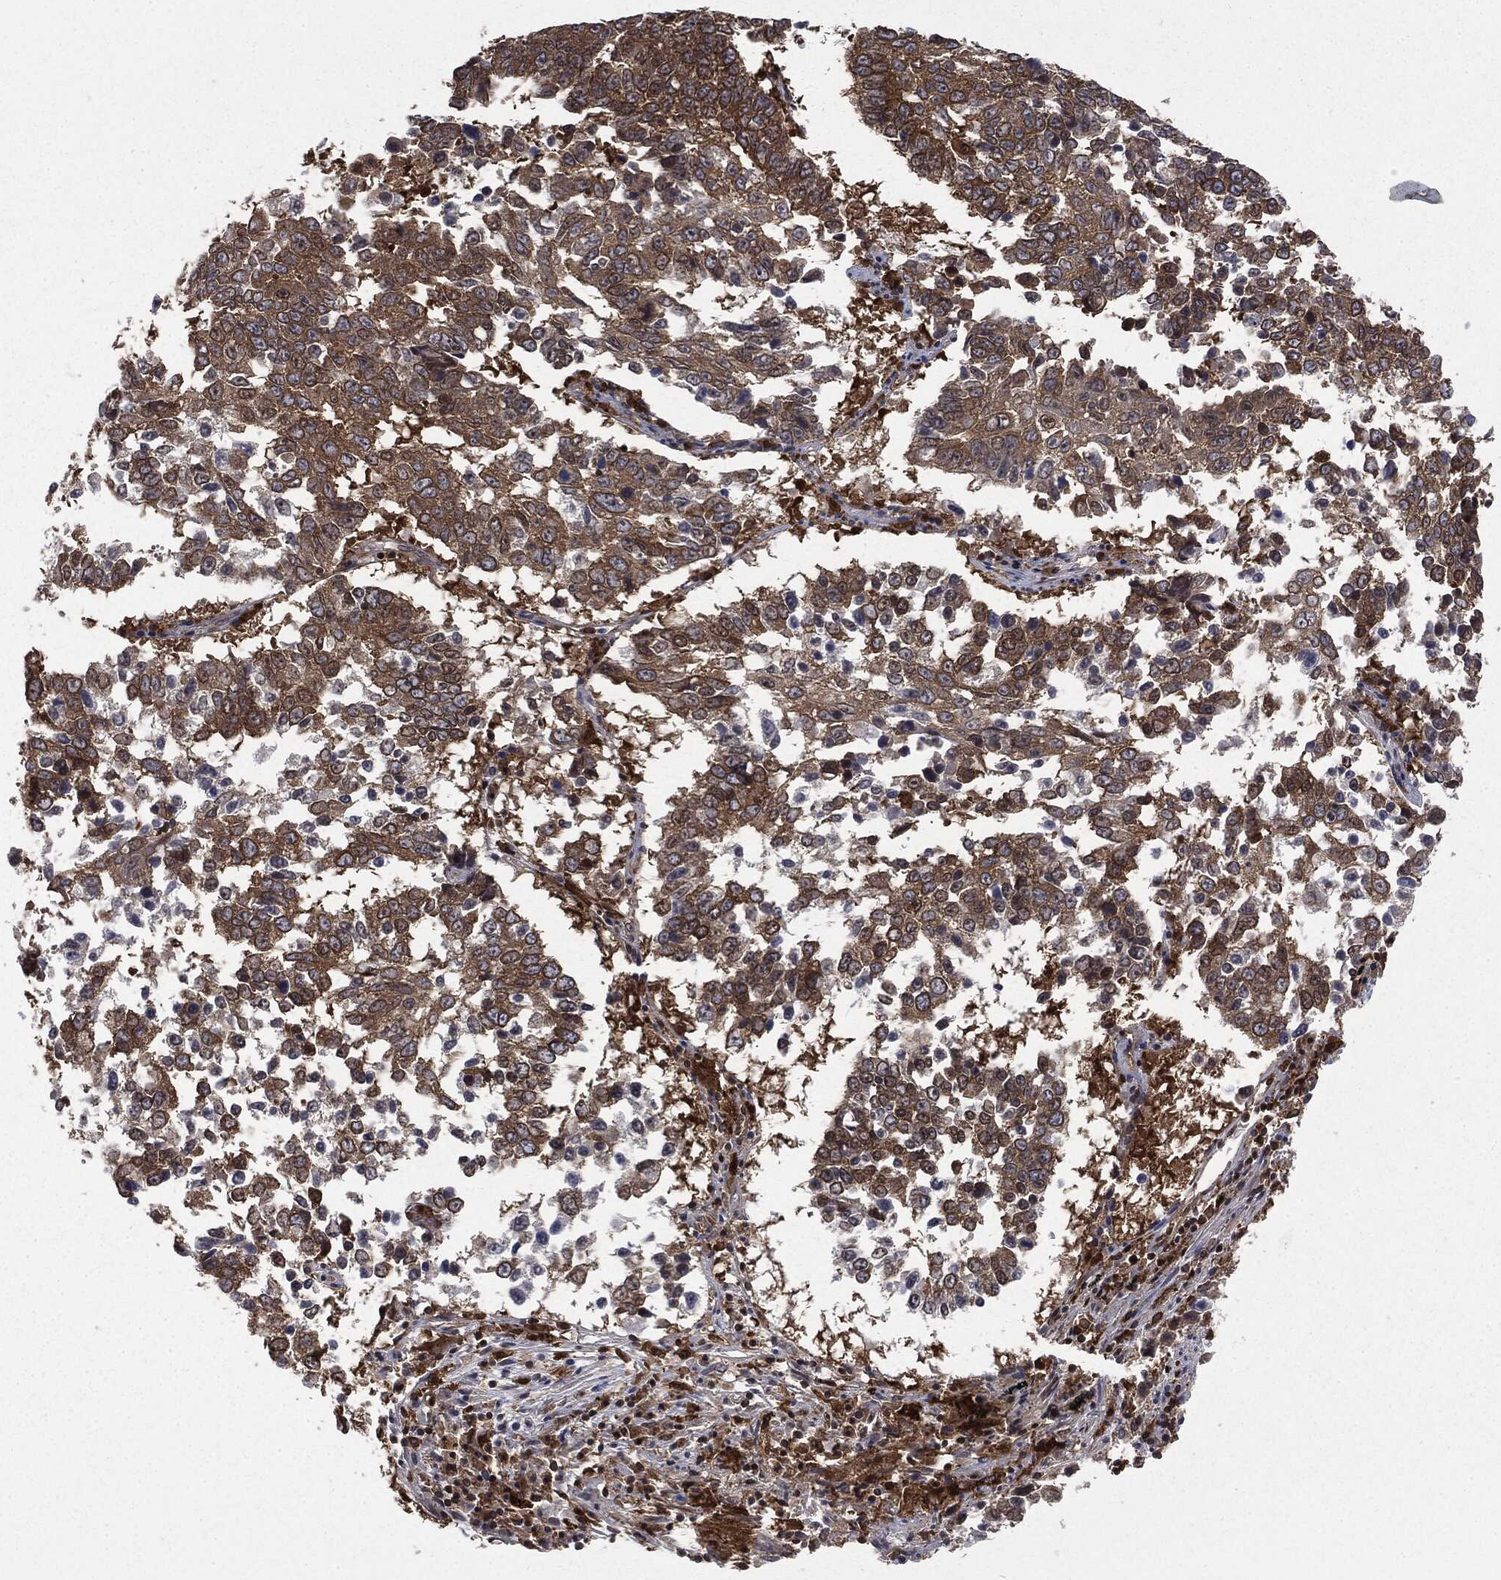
{"staining": {"intensity": "moderate", "quantity": ">75%", "location": "cytoplasmic/membranous"}, "tissue": "lung cancer", "cell_type": "Tumor cells", "image_type": "cancer", "snomed": [{"axis": "morphology", "description": "Squamous cell carcinoma, NOS"}, {"axis": "topography", "description": "Lung"}], "caption": "Immunohistochemical staining of human lung cancer (squamous cell carcinoma) shows medium levels of moderate cytoplasmic/membranous protein positivity in about >75% of tumor cells.", "gene": "SNX5", "patient": {"sex": "male", "age": 82}}